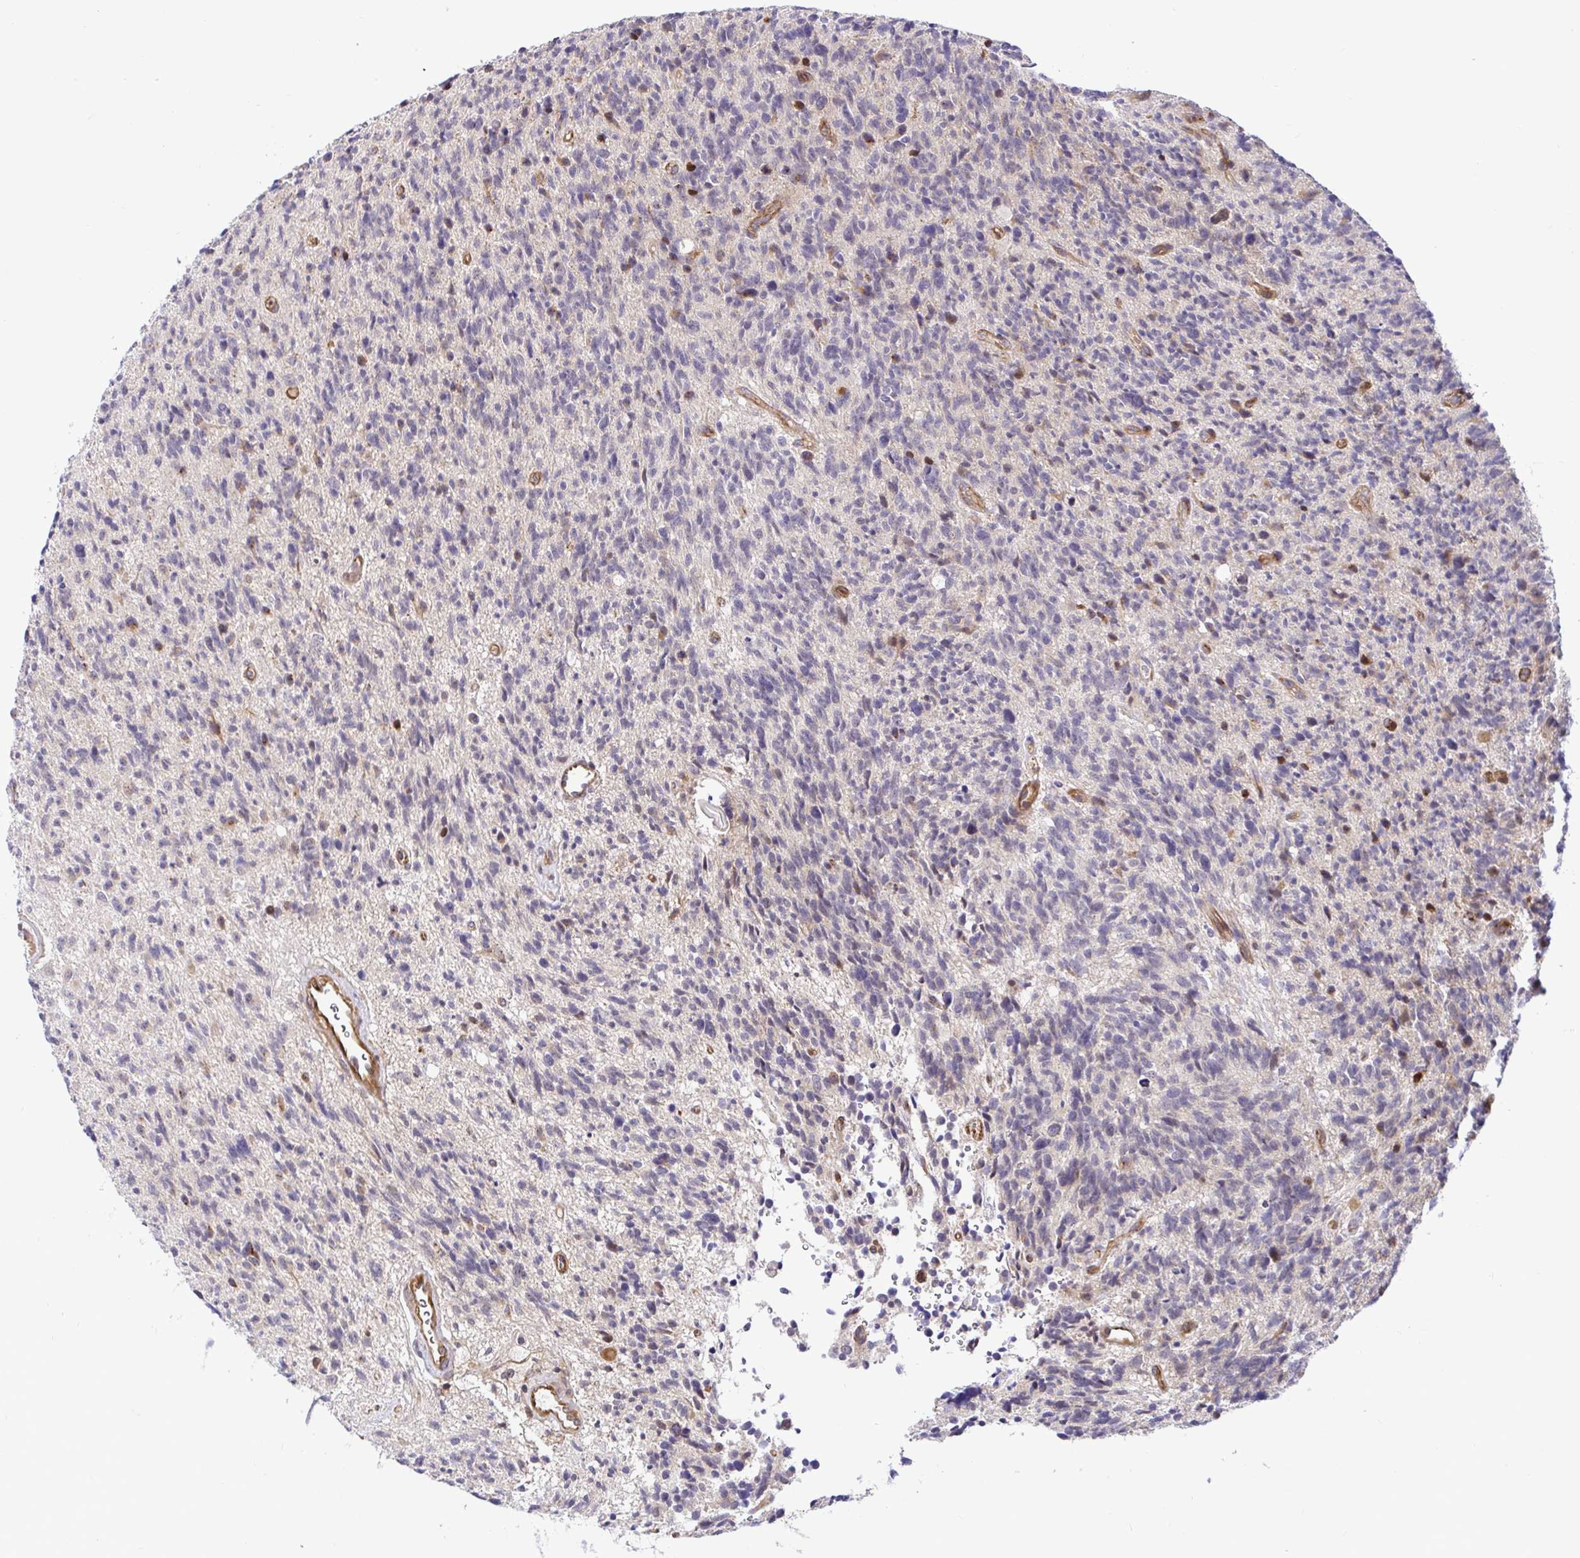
{"staining": {"intensity": "negative", "quantity": "none", "location": "none"}, "tissue": "glioma", "cell_type": "Tumor cells", "image_type": "cancer", "snomed": [{"axis": "morphology", "description": "Glioma, malignant, High grade"}, {"axis": "topography", "description": "Brain"}], "caption": "The photomicrograph shows no staining of tumor cells in malignant glioma (high-grade).", "gene": "TRIM55", "patient": {"sex": "male", "age": 29}}